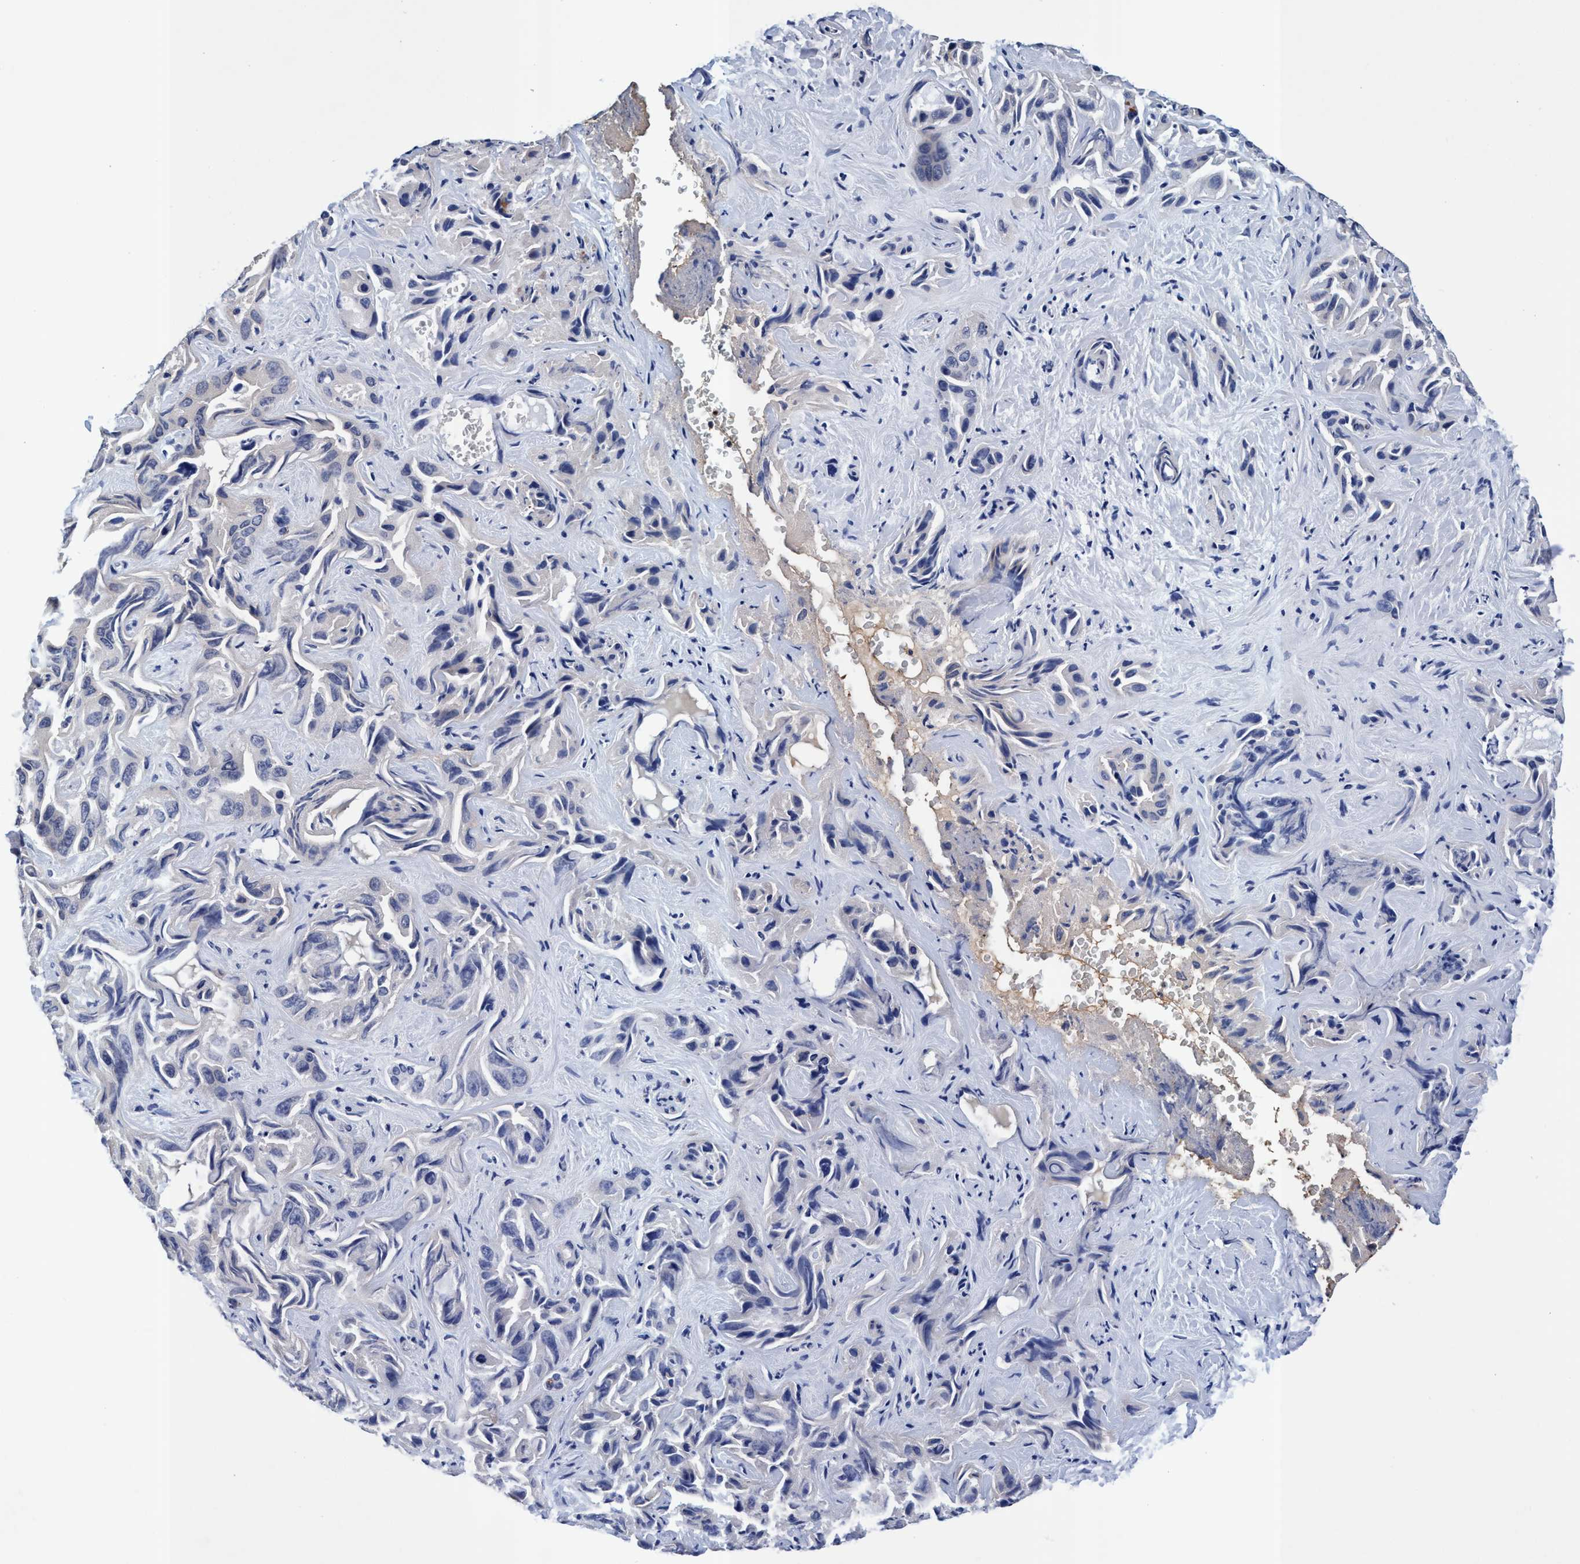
{"staining": {"intensity": "negative", "quantity": "none", "location": "none"}, "tissue": "liver cancer", "cell_type": "Tumor cells", "image_type": "cancer", "snomed": [{"axis": "morphology", "description": "Cholangiocarcinoma"}, {"axis": "topography", "description": "Liver"}], "caption": "Immunohistochemistry (IHC) of cholangiocarcinoma (liver) demonstrates no expression in tumor cells.", "gene": "RNF208", "patient": {"sex": "female", "age": 52}}